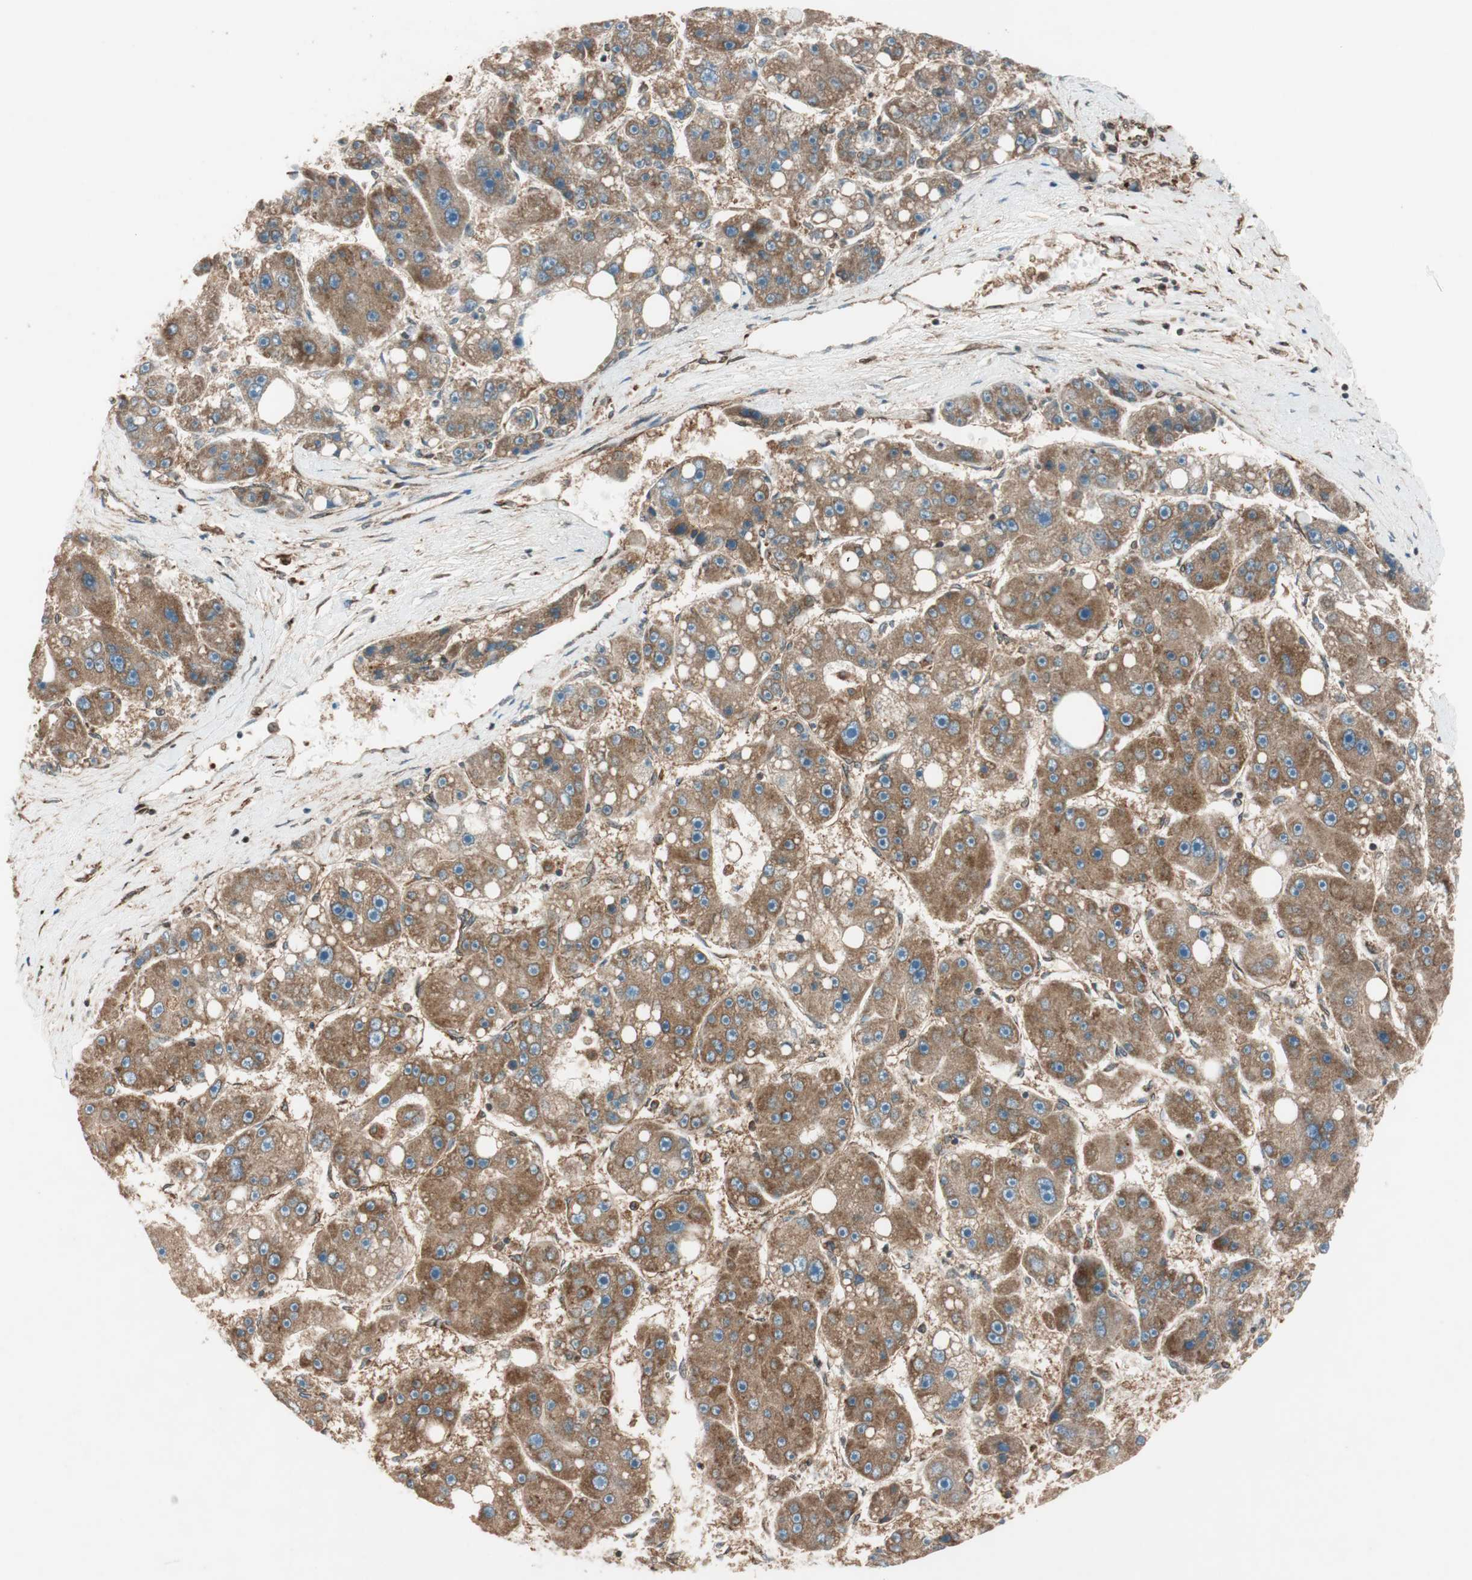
{"staining": {"intensity": "moderate", "quantity": ">75%", "location": "cytoplasmic/membranous"}, "tissue": "liver cancer", "cell_type": "Tumor cells", "image_type": "cancer", "snomed": [{"axis": "morphology", "description": "Carcinoma, Hepatocellular, NOS"}, {"axis": "topography", "description": "Liver"}], "caption": "Human liver cancer stained with a protein marker displays moderate staining in tumor cells.", "gene": "RAB5A", "patient": {"sex": "female", "age": 61}}